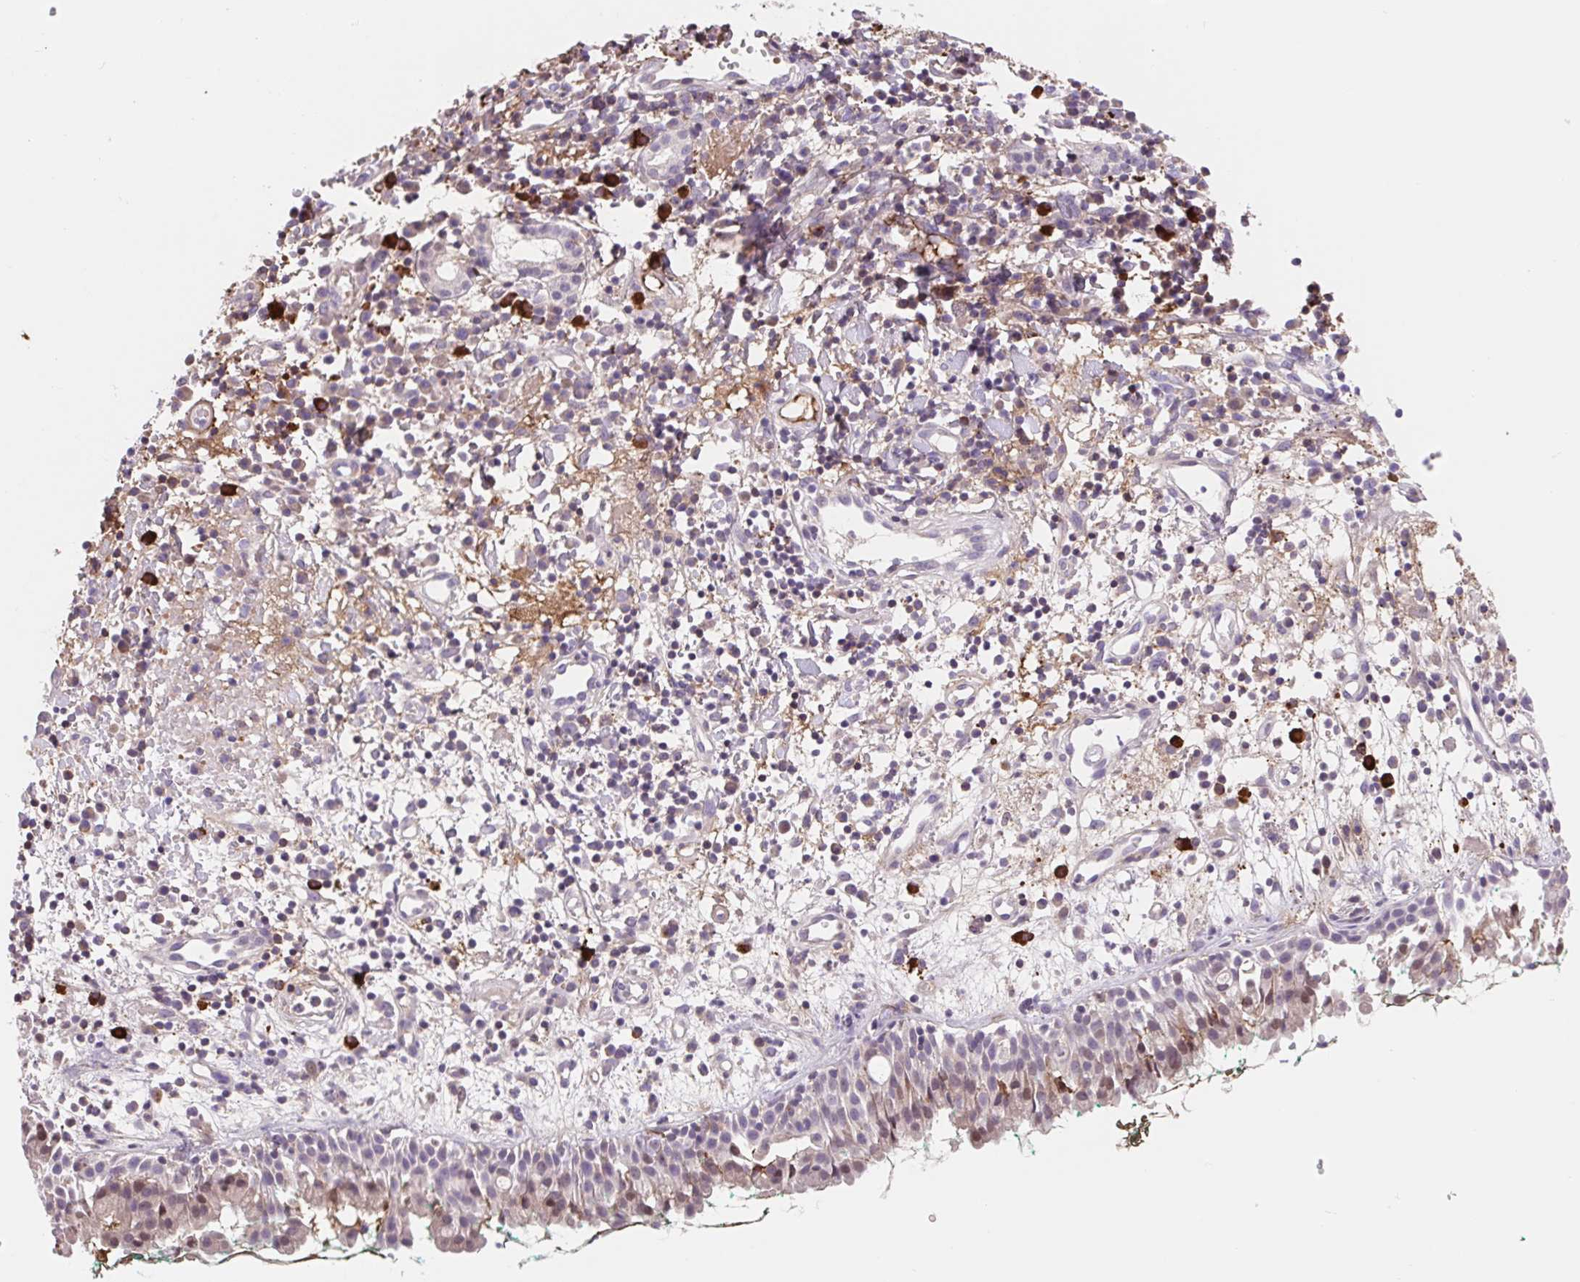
{"staining": {"intensity": "weak", "quantity": "25%-75%", "location": "nuclear"}, "tissue": "nasopharynx", "cell_type": "Respiratory epithelial cells", "image_type": "normal", "snomed": [{"axis": "morphology", "description": "Normal tissue, NOS"}, {"axis": "morphology", "description": "Basal cell carcinoma"}, {"axis": "topography", "description": "Cartilage tissue"}, {"axis": "topography", "description": "Nasopharynx"}, {"axis": "topography", "description": "Oral tissue"}], "caption": "DAB (3,3'-diaminobenzidine) immunohistochemical staining of normal nasopharynx shows weak nuclear protein staining in approximately 25%-75% of respiratory epithelial cells. Nuclei are stained in blue.", "gene": "TPRG1", "patient": {"sex": "female", "age": 77}}